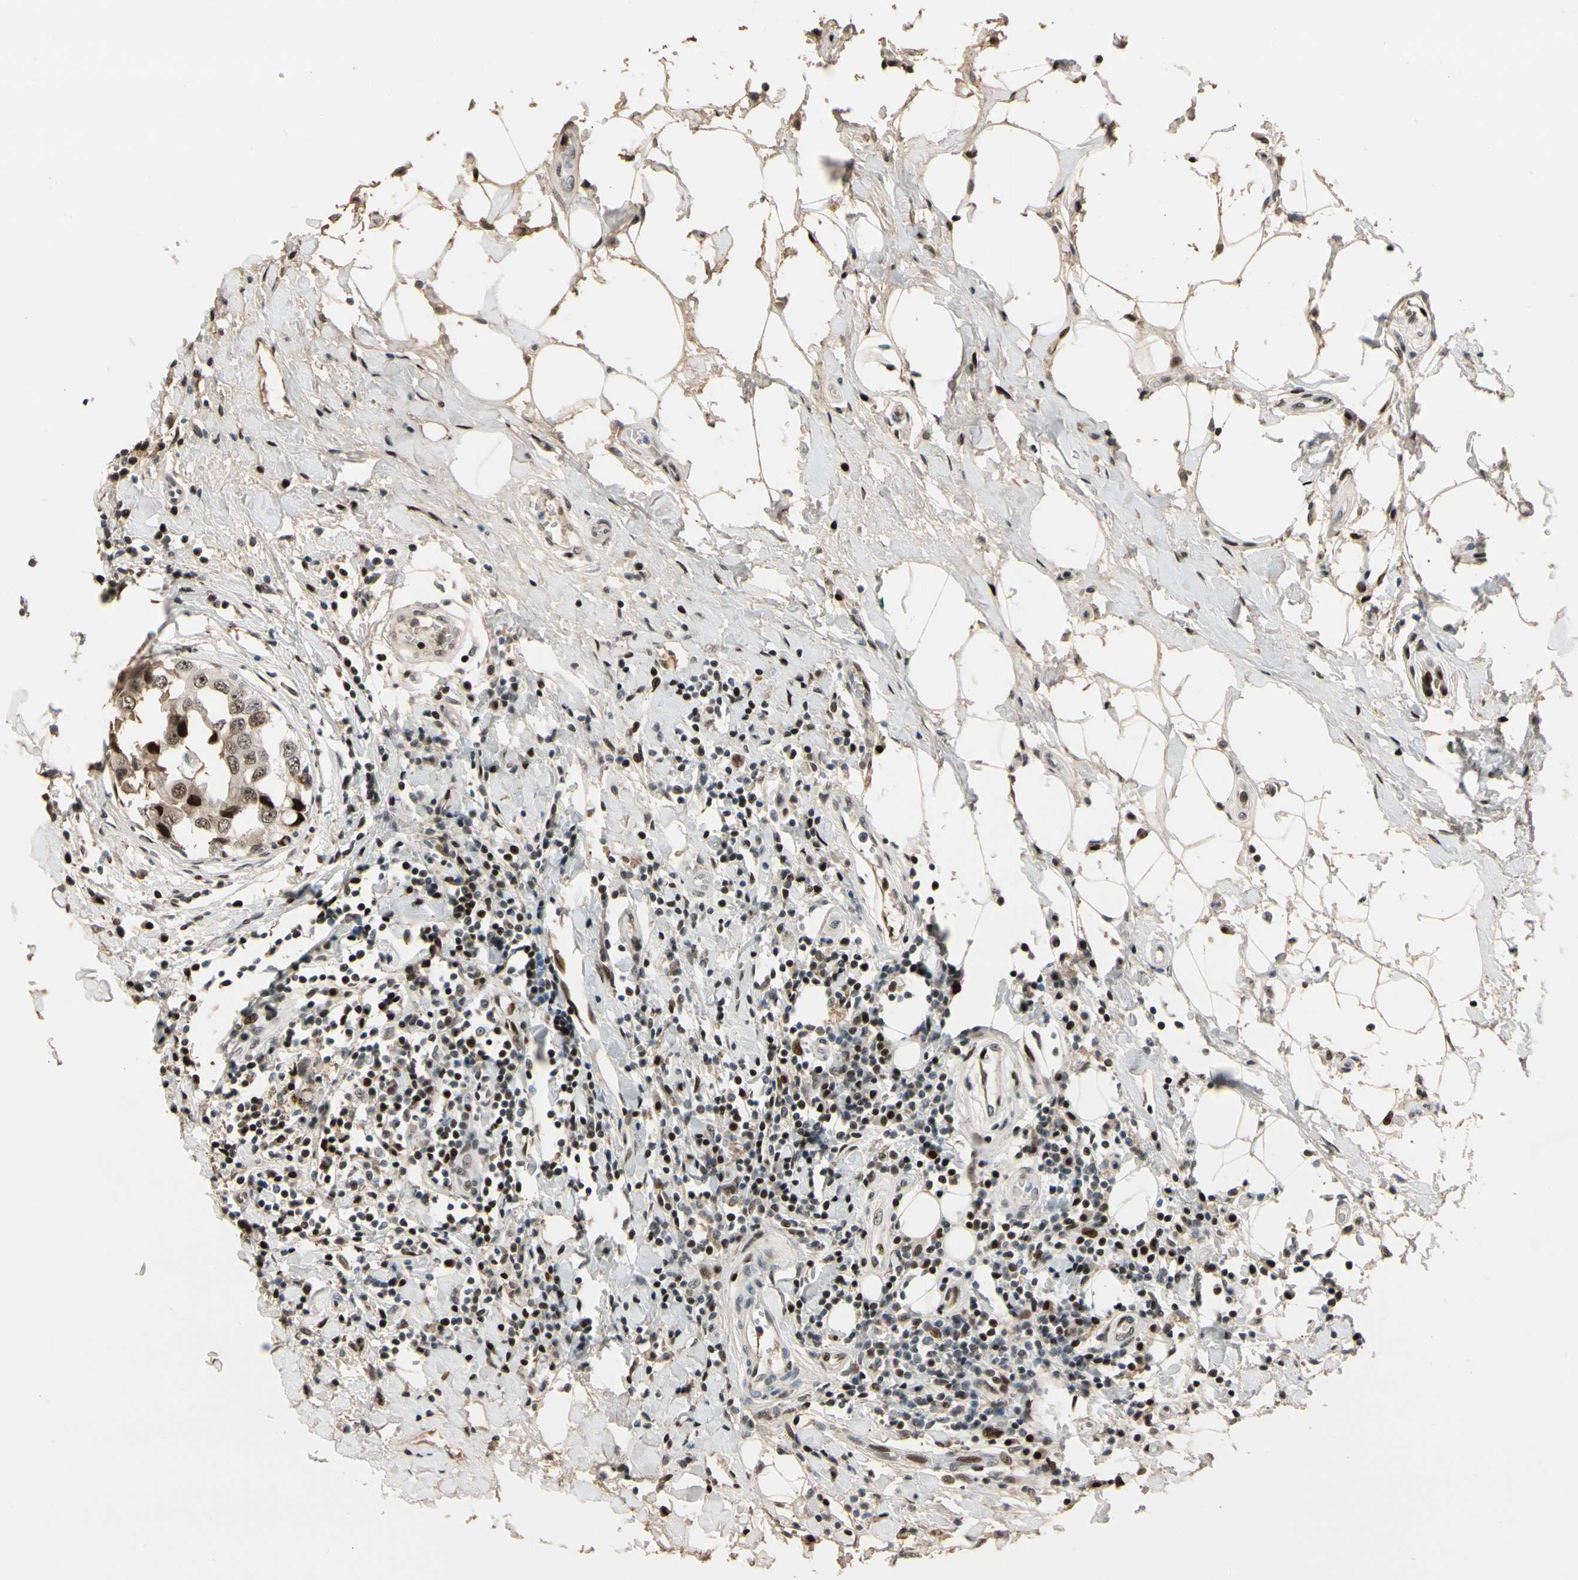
{"staining": {"intensity": "moderate", "quantity": ">75%", "location": "nuclear"}, "tissue": "breast cancer", "cell_type": "Tumor cells", "image_type": "cancer", "snomed": [{"axis": "morphology", "description": "Duct carcinoma"}, {"axis": "topography", "description": "Breast"}], "caption": "An immunohistochemistry photomicrograph of tumor tissue is shown. Protein staining in brown labels moderate nuclear positivity in breast cancer (infiltrating ductal carcinoma) within tumor cells.", "gene": "FOXO3", "patient": {"sex": "female", "age": 27}}